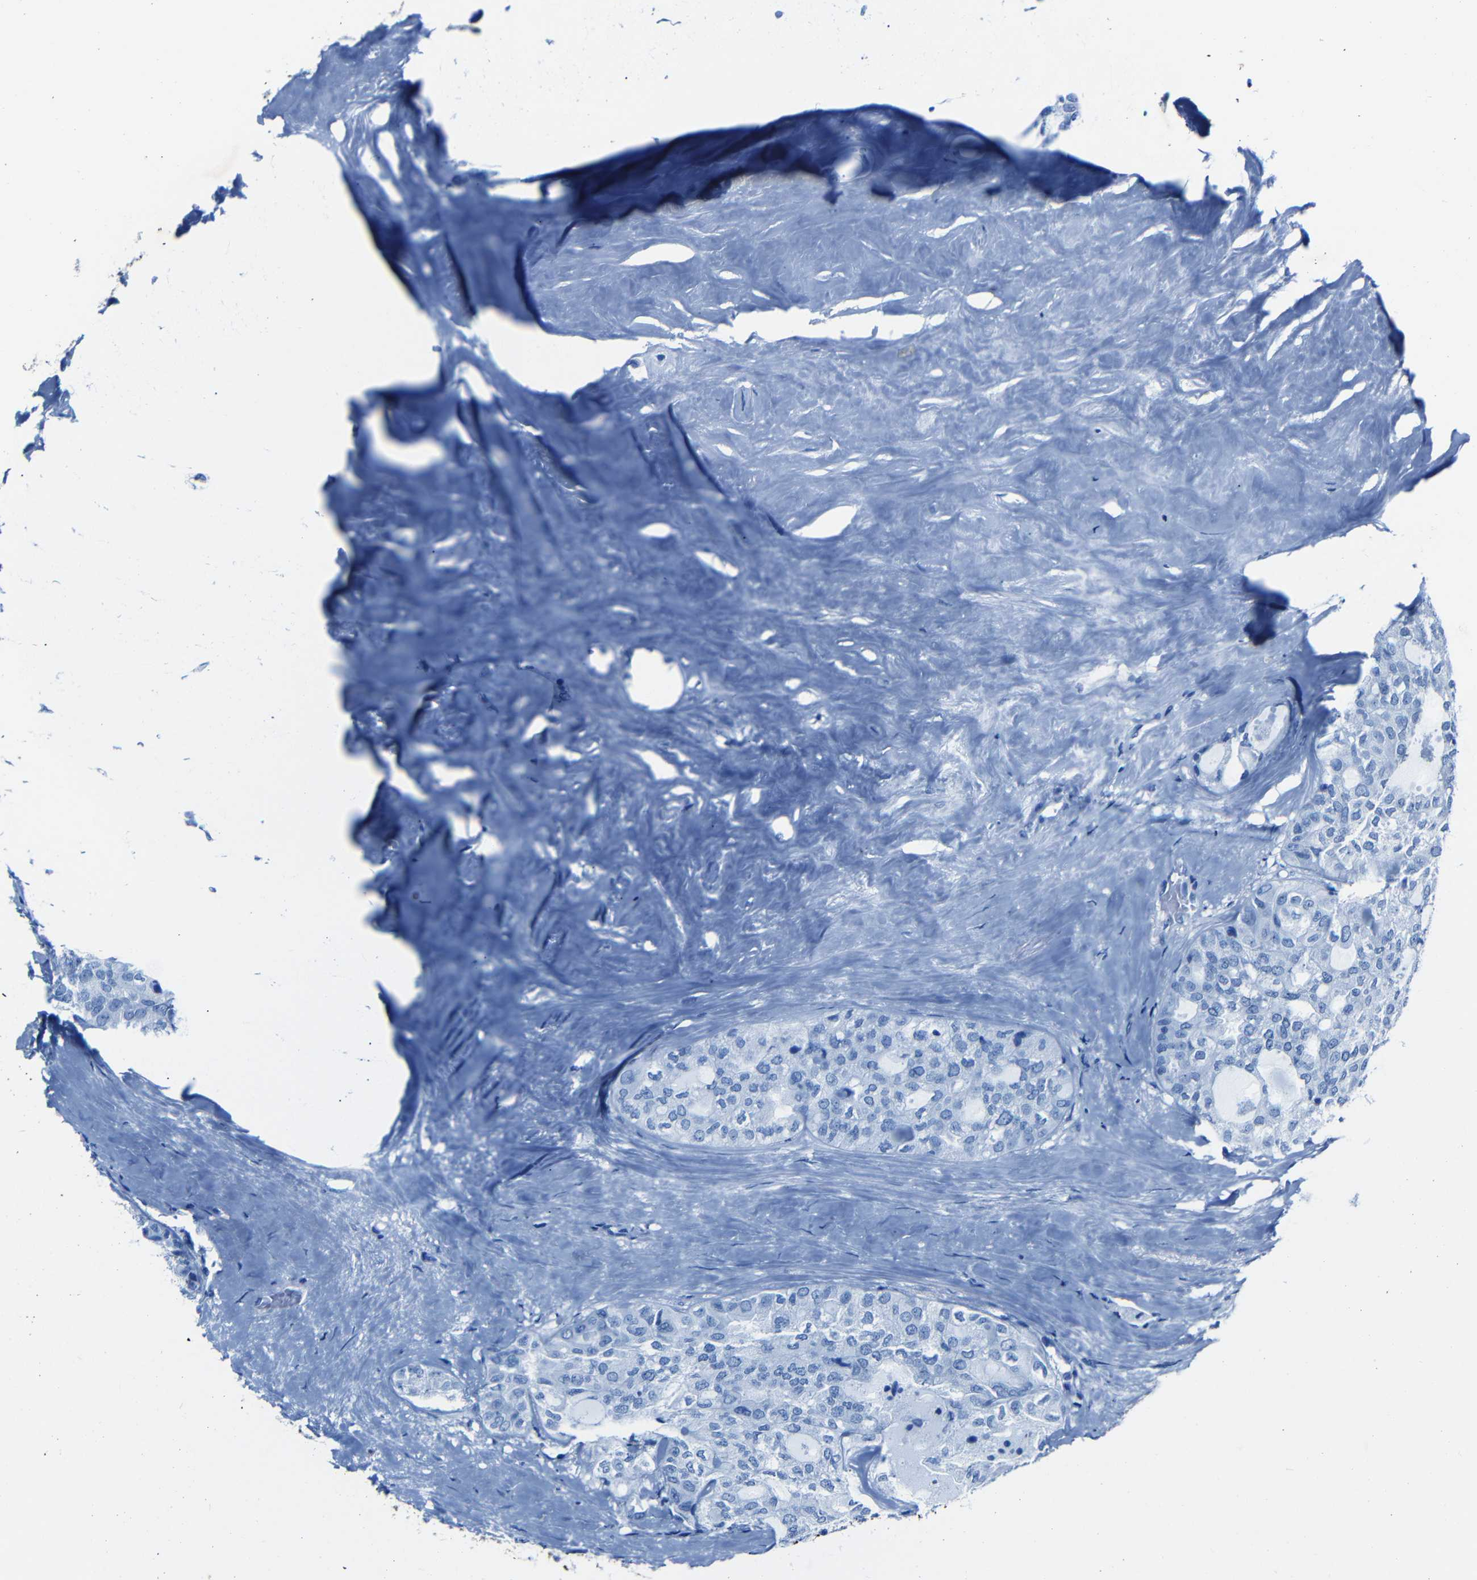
{"staining": {"intensity": "negative", "quantity": "none", "location": "none"}, "tissue": "thyroid cancer", "cell_type": "Tumor cells", "image_type": "cancer", "snomed": [{"axis": "morphology", "description": "Follicular adenoma carcinoma, NOS"}, {"axis": "topography", "description": "Thyroid gland"}], "caption": "Protein analysis of follicular adenoma carcinoma (thyroid) exhibits no significant positivity in tumor cells. (DAB (3,3'-diaminobenzidine) immunohistochemistry, high magnification).", "gene": "CLDN11", "patient": {"sex": "male", "age": 75}}